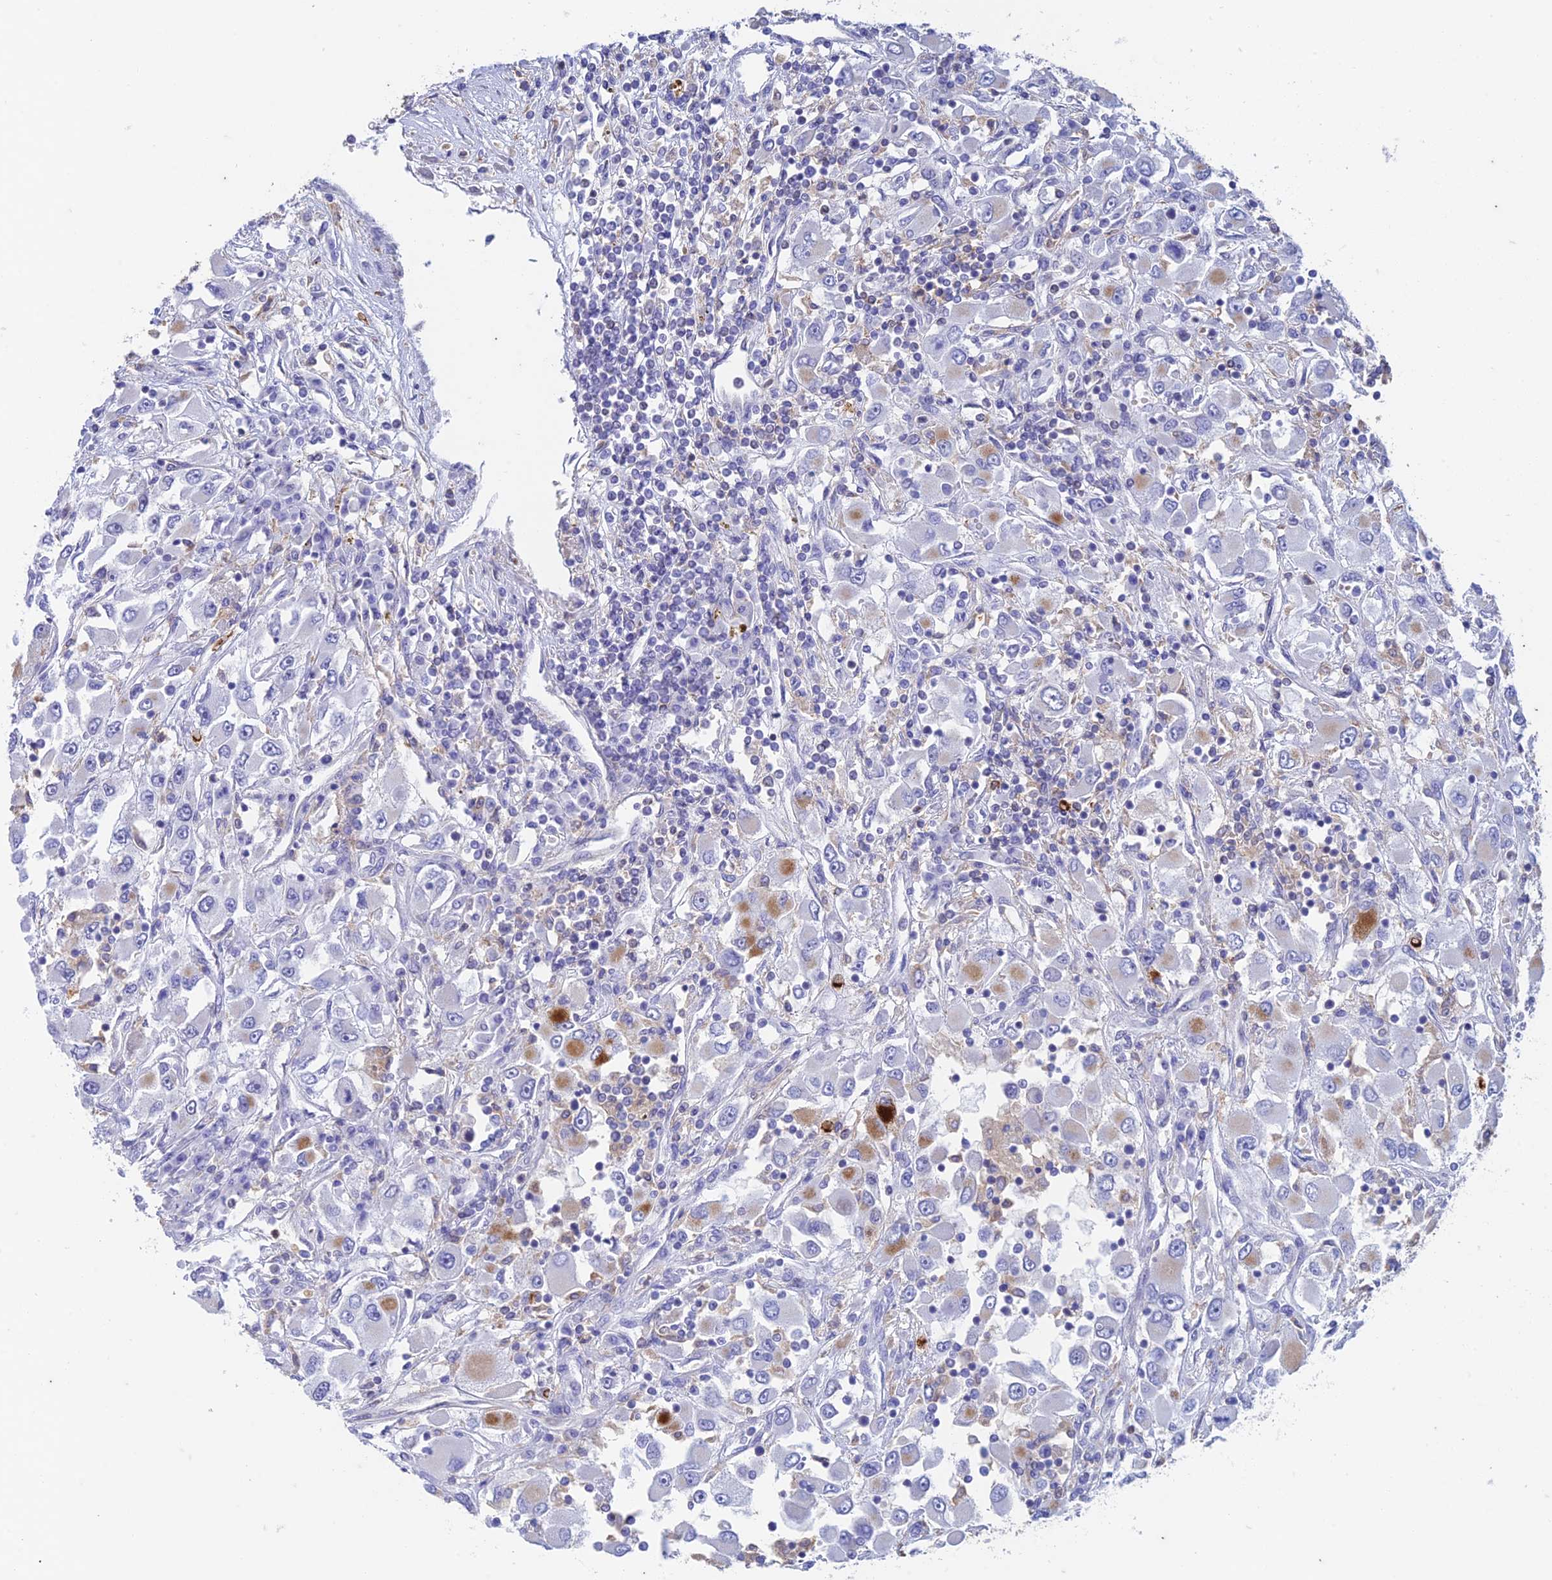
{"staining": {"intensity": "moderate", "quantity": "<25%", "location": "cytoplasmic/membranous"}, "tissue": "renal cancer", "cell_type": "Tumor cells", "image_type": "cancer", "snomed": [{"axis": "morphology", "description": "Adenocarcinoma, NOS"}, {"axis": "topography", "description": "Kidney"}], "caption": "Renal cancer (adenocarcinoma) stained with a brown dye displays moderate cytoplasmic/membranous positive expression in approximately <25% of tumor cells.", "gene": "FGF7", "patient": {"sex": "female", "age": 52}}